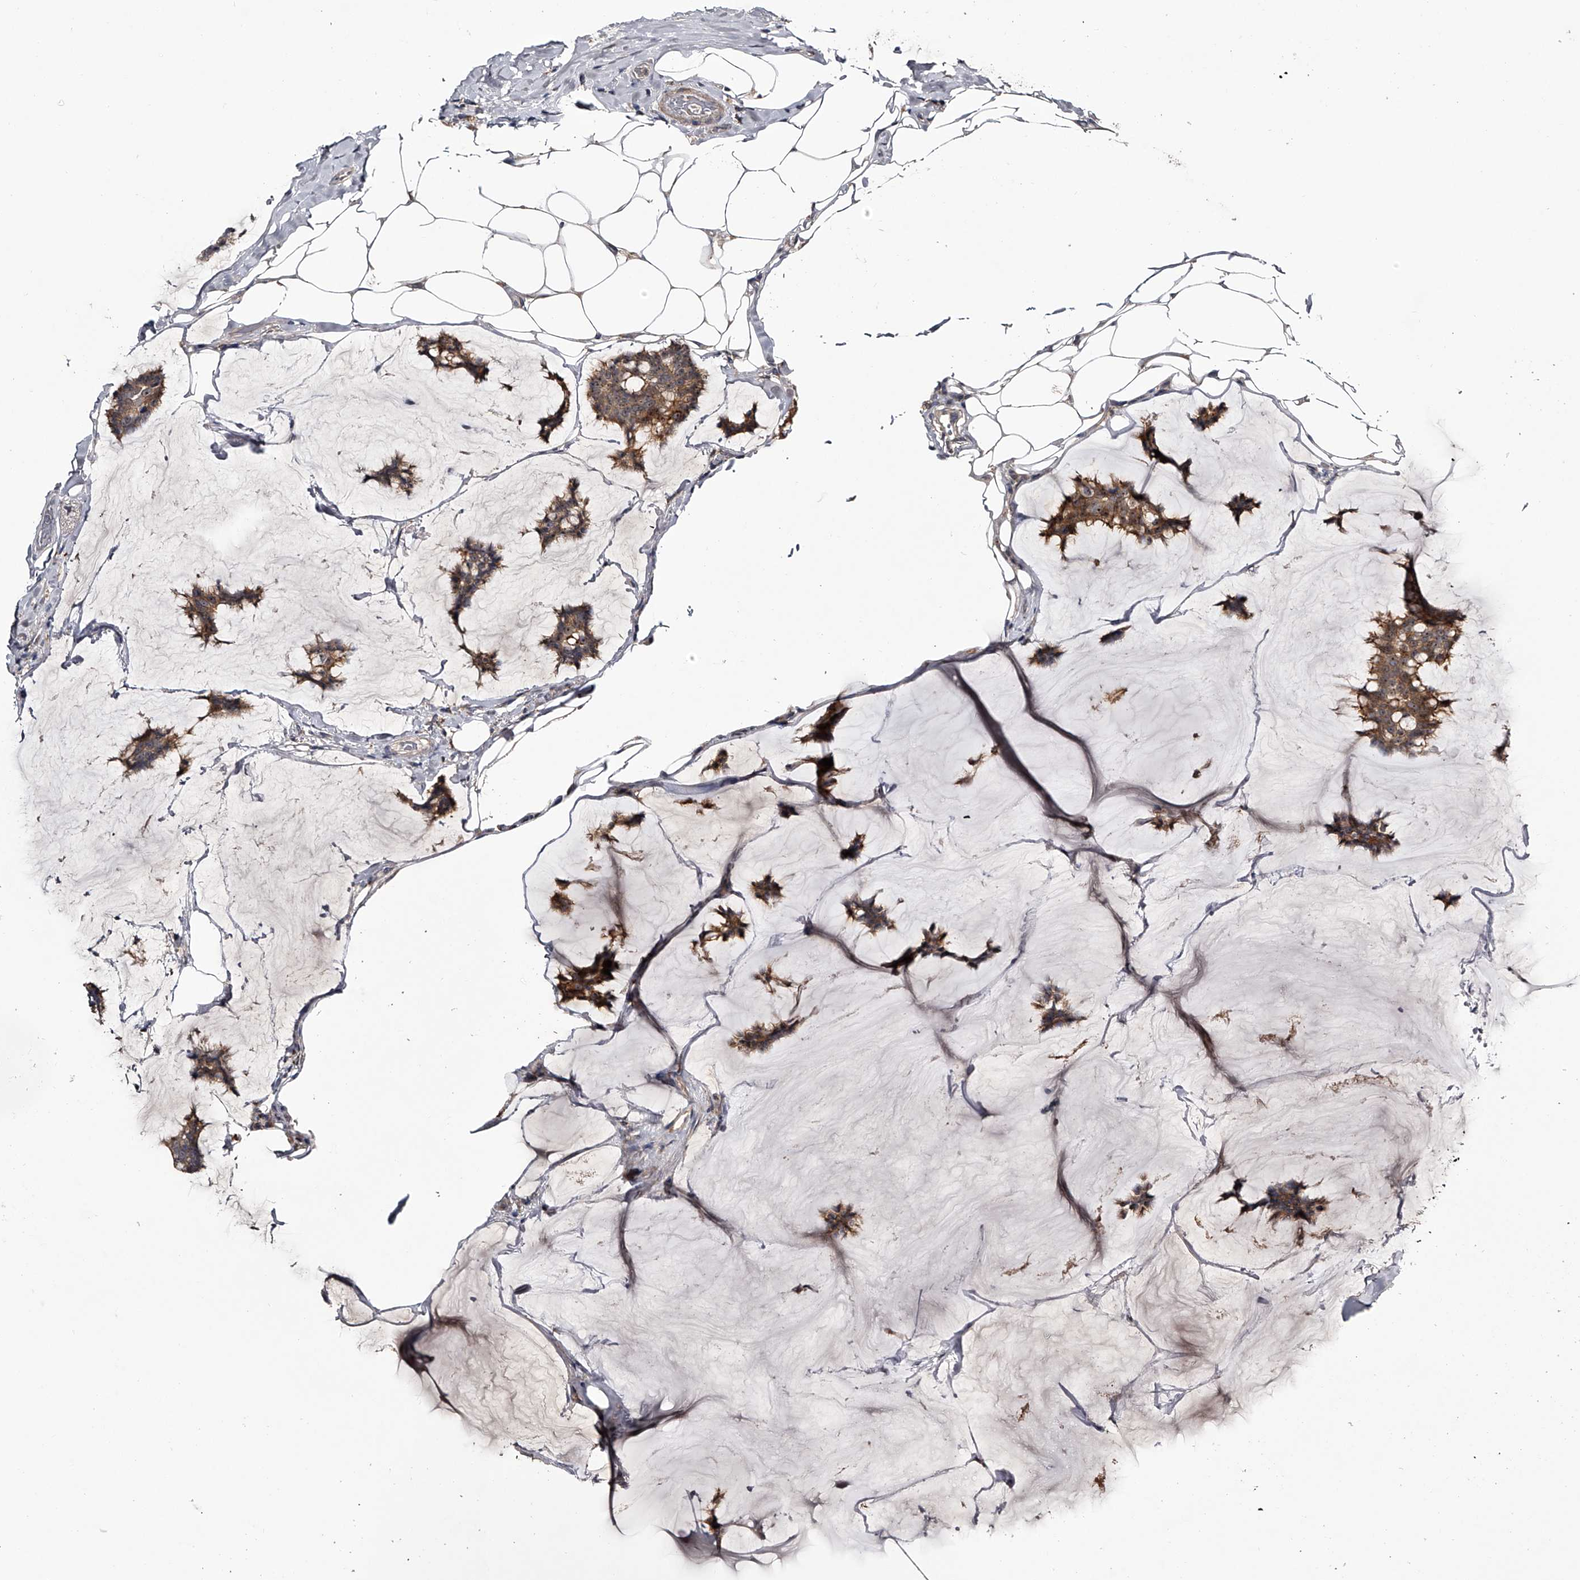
{"staining": {"intensity": "moderate", "quantity": ">75%", "location": "cytoplasmic/membranous,nuclear"}, "tissue": "breast cancer", "cell_type": "Tumor cells", "image_type": "cancer", "snomed": [{"axis": "morphology", "description": "Duct carcinoma"}, {"axis": "topography", "description": "Breast"}], "caption": "Tumor cells demonstrate moderate cytoplasmic/membranous and nuclear positivity in approximately >75% of cells in breast infiltrating ductal carcinoma.", "gene": "MDN1", "patient": {"sex": "female", "age": 93}}